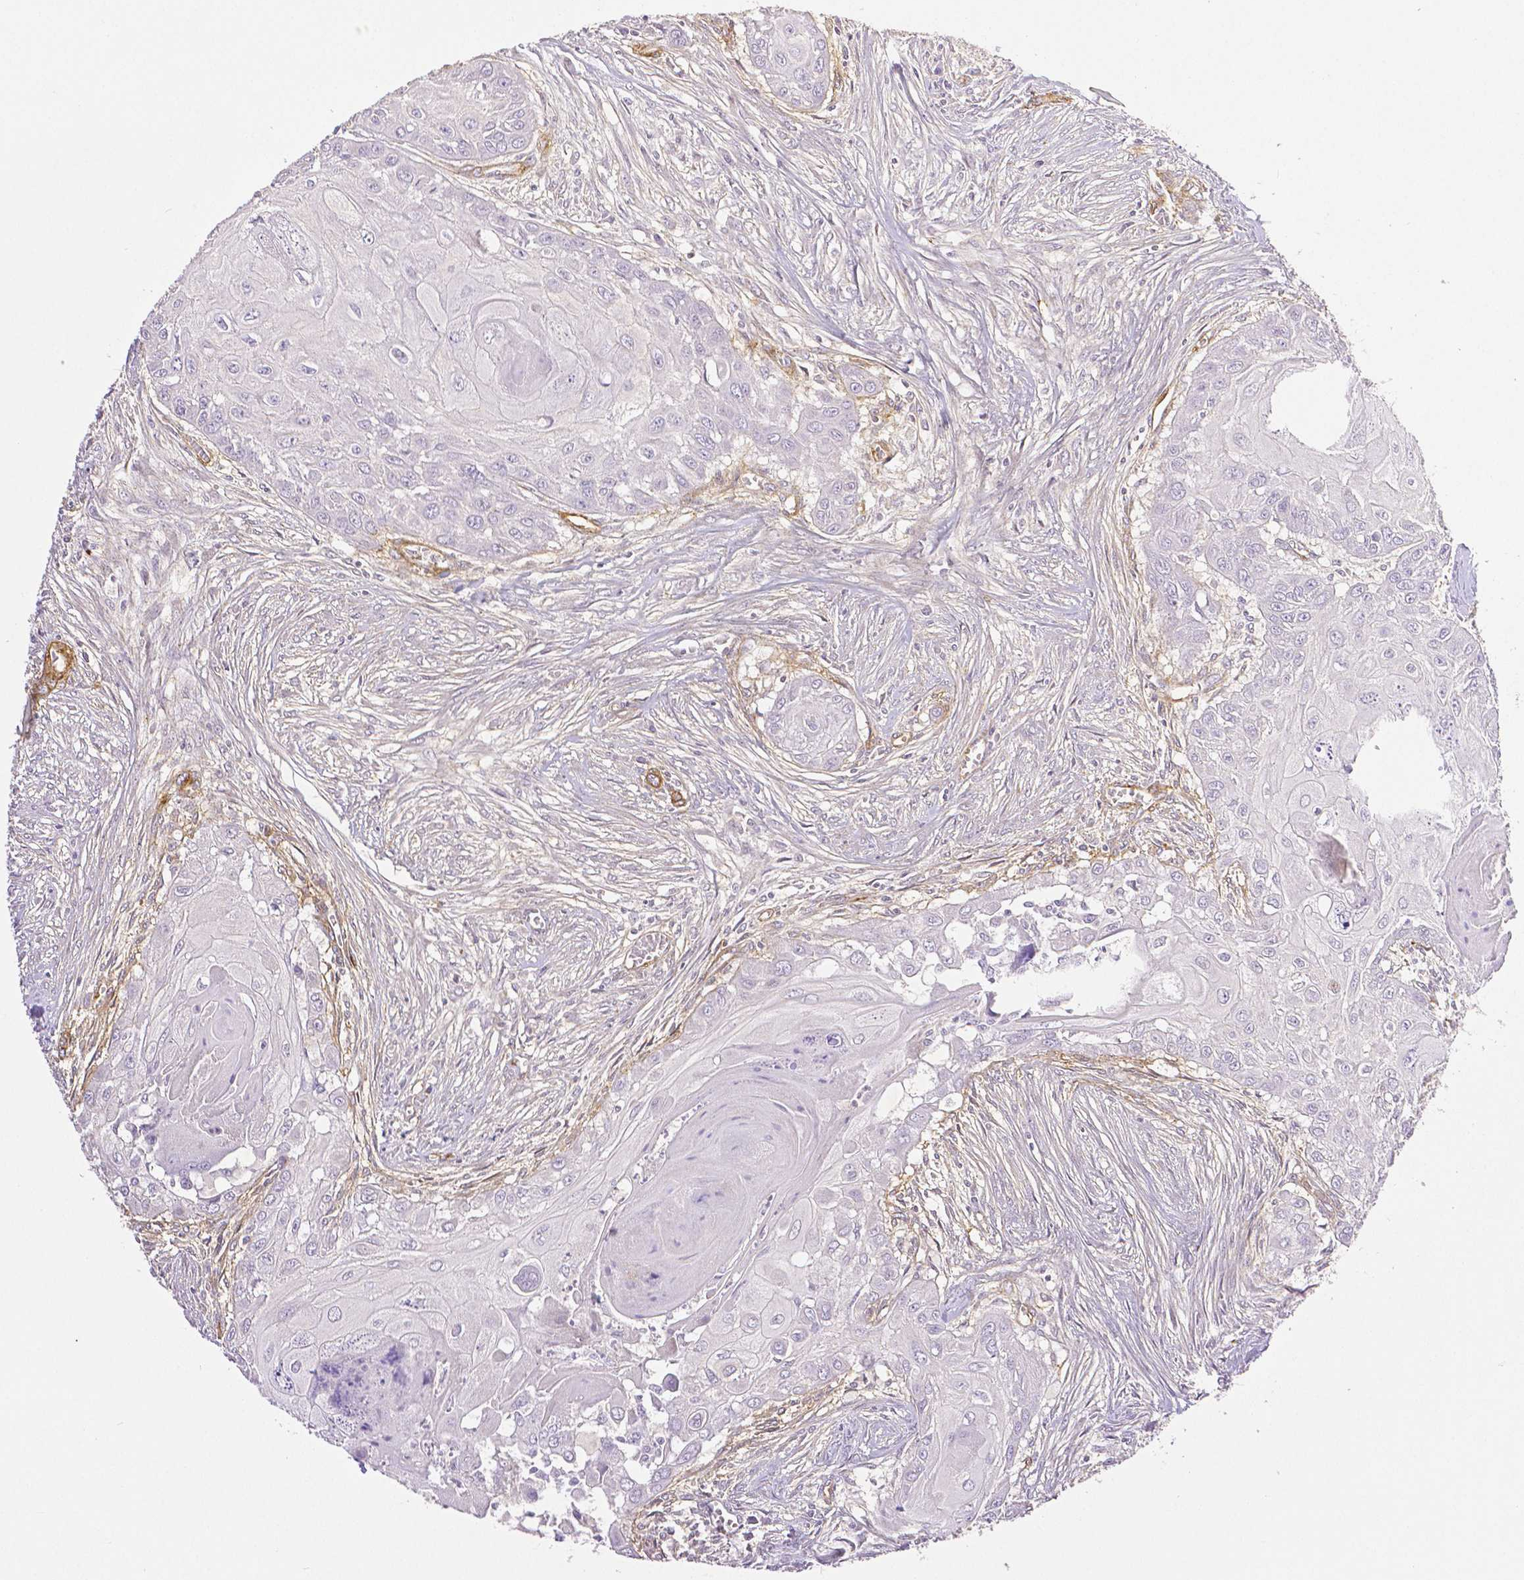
{"staining": {"intensity": "negative", "quantity": "none", "location": "none"}, "tissue": "head and neck cancer", "cell_type": "Tumor cells", "image_type": "cancer", "snomed": [{"axis": "morphology", "description": "Squamous cell carcinoma, NOS"}, {"axis": "topography", "description": "Oral tissue"}, {"axis": "topography", "description": "Head-Neck"}], "caption": "An image of head and neck squamous cell carcinoma stained for a protein exhibits no brown staining in tumor cells. (Immunohistochemistry (ihc), brightfield microscopy, high magnification).", "gene": "THY1", "patient": {"sex": "male", "age": 71}}